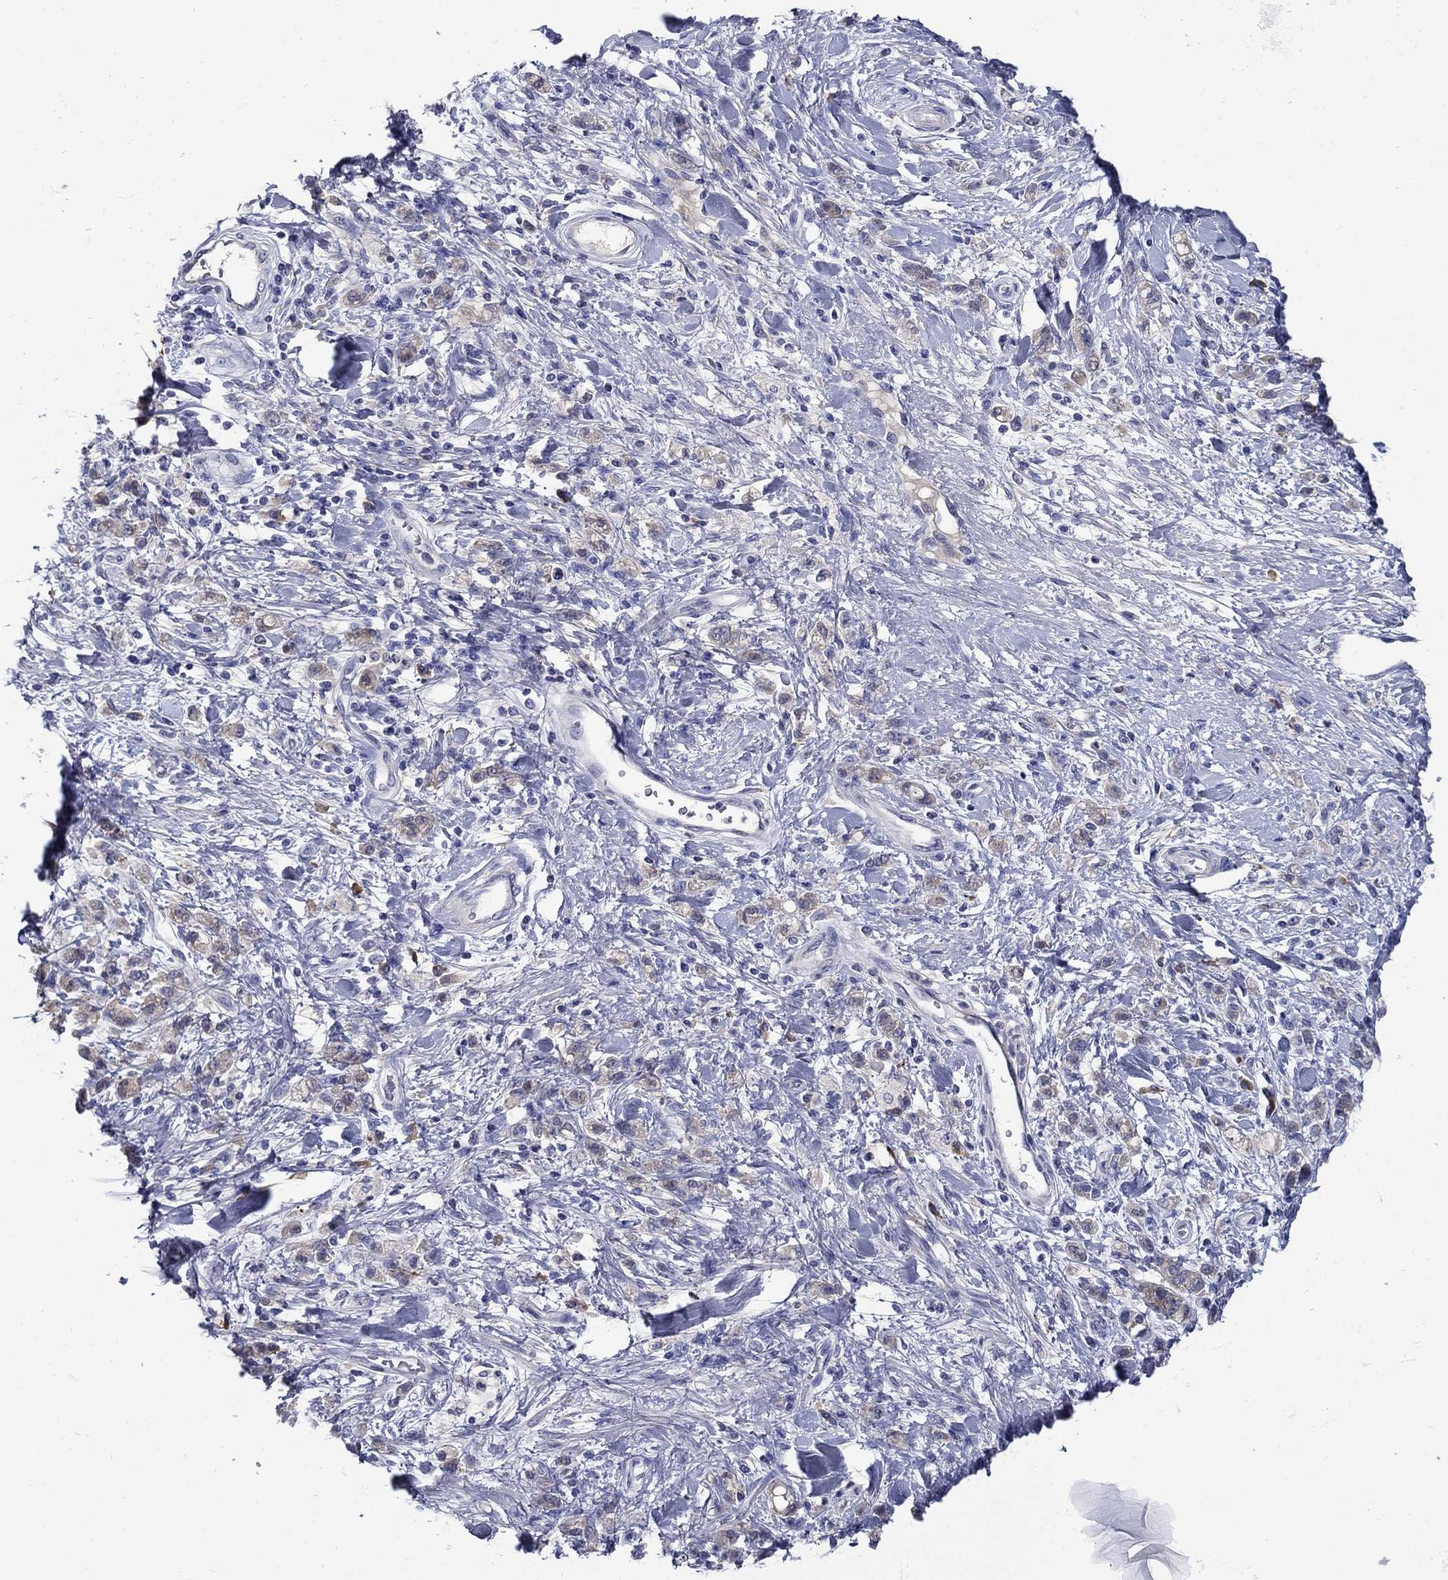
{"staining": {"intensity": "weak", "quantity": "<25%", "location": "cytoplasmic/membranous"}, "tissue": "stomach cancer", "cell_type": "Tumor cells", "image_type": "cancer", "snomed": [{"axis": "morphology", "description": "Adenocarcinoma, NOS"}, {"axis": "topography", "description": "Stomach"}], "caption": "This is an immunohistochemistry image of human stomach adenocarcinoma. There is no positivity in tumor cells.", "gene": "SULT2B1", "patient": {"sex": "male", "age": 77}}